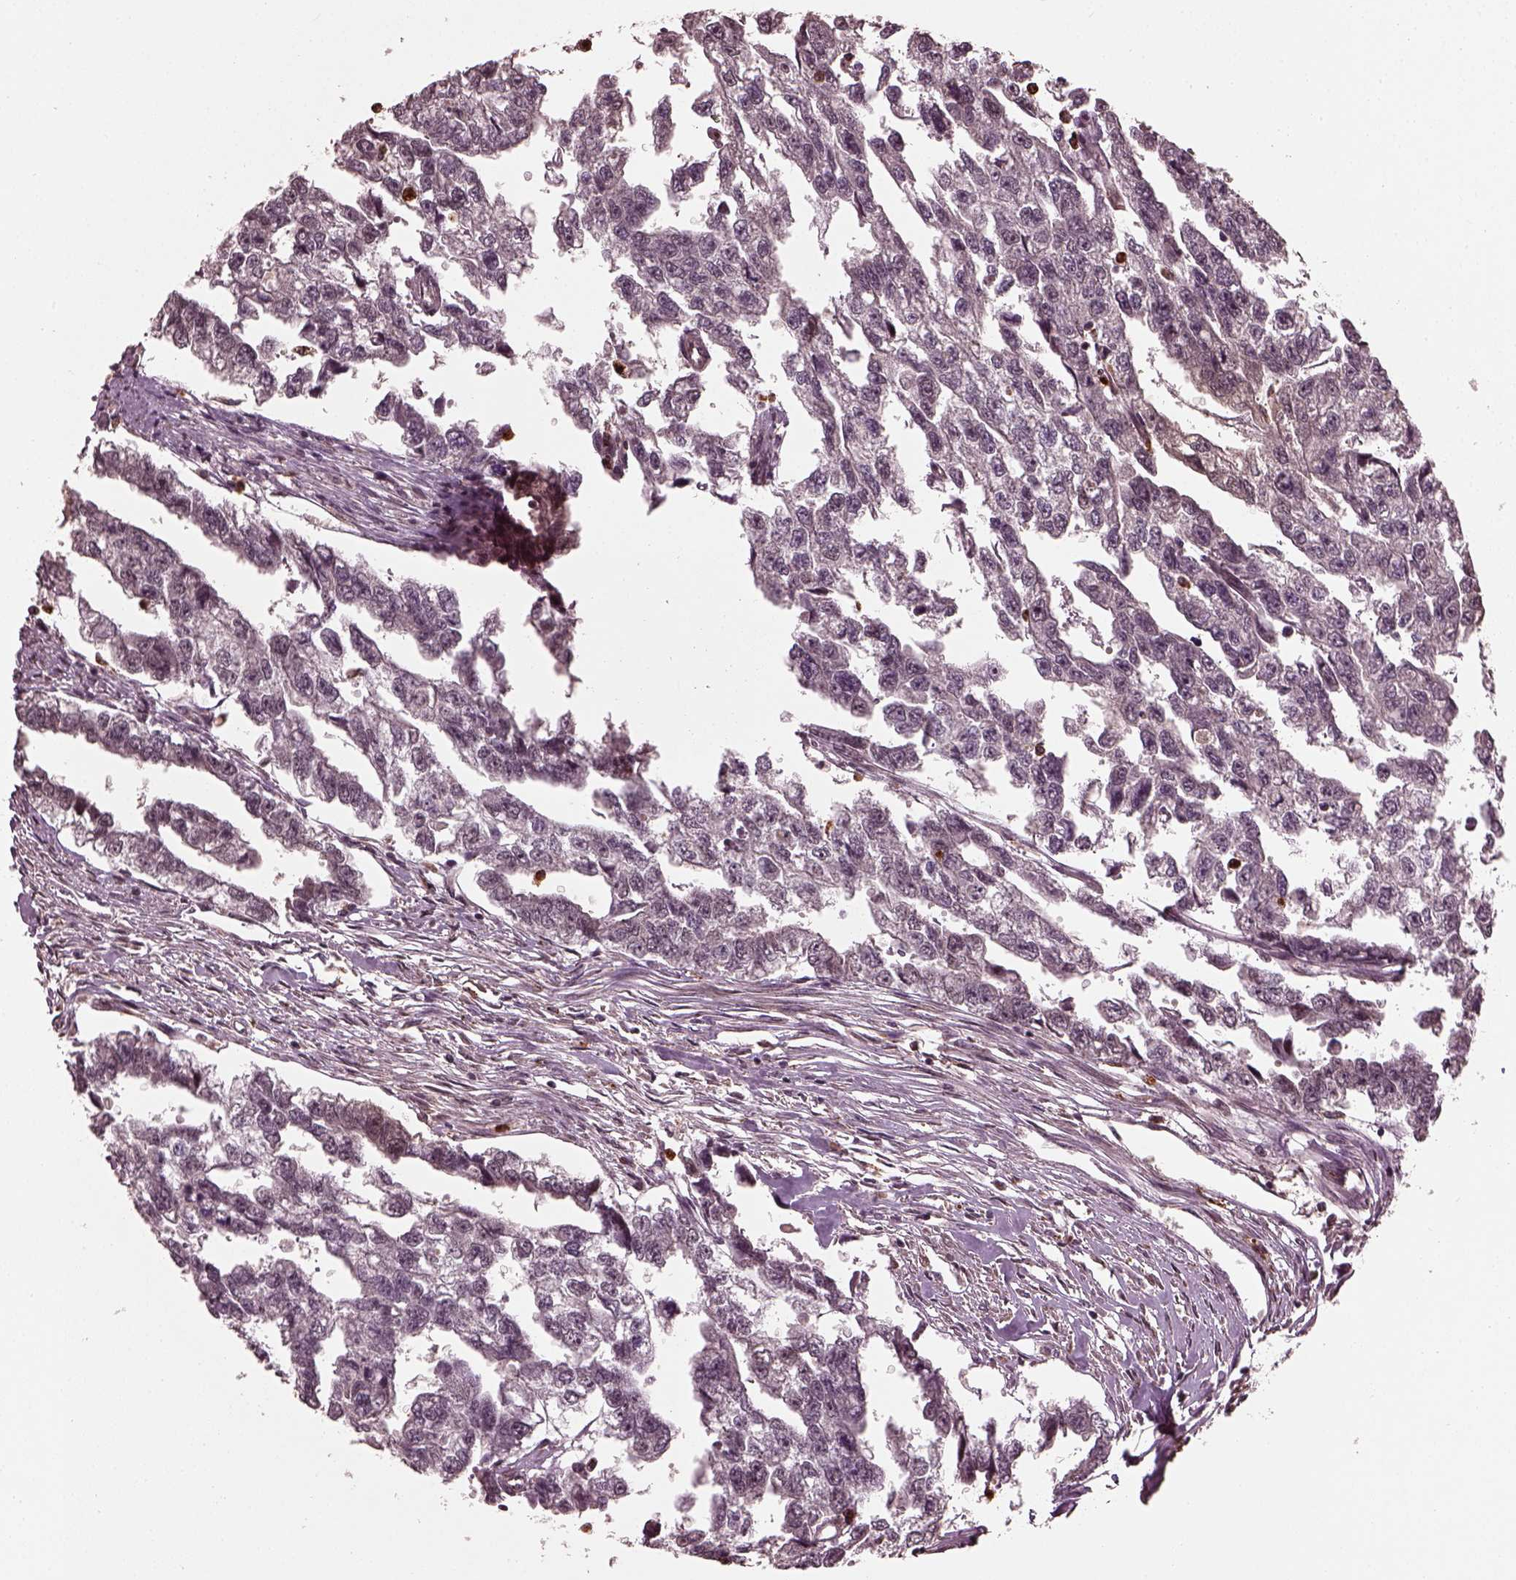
{"staining": {"intensity": "negative", "quantity": "none", "location": "none"}, "tissue": "testis cancer", "cell_type": "Tumor cells", "image_type": "cancer", "snomed": [{"axis": "morphology", "description": "Carcinoma, Embryonal, NOS"}, {"axis": "morphology", "description": "Teratoma, malignant, NOS"}, {"axis": "topography", "description": "Testis"}], "caption": "An image of testis malignant teratoma stained for a protein shows no brown staining in tumor cells.", "gene": "RUFY3", "patient": {"sex": "male", "age": 44}}